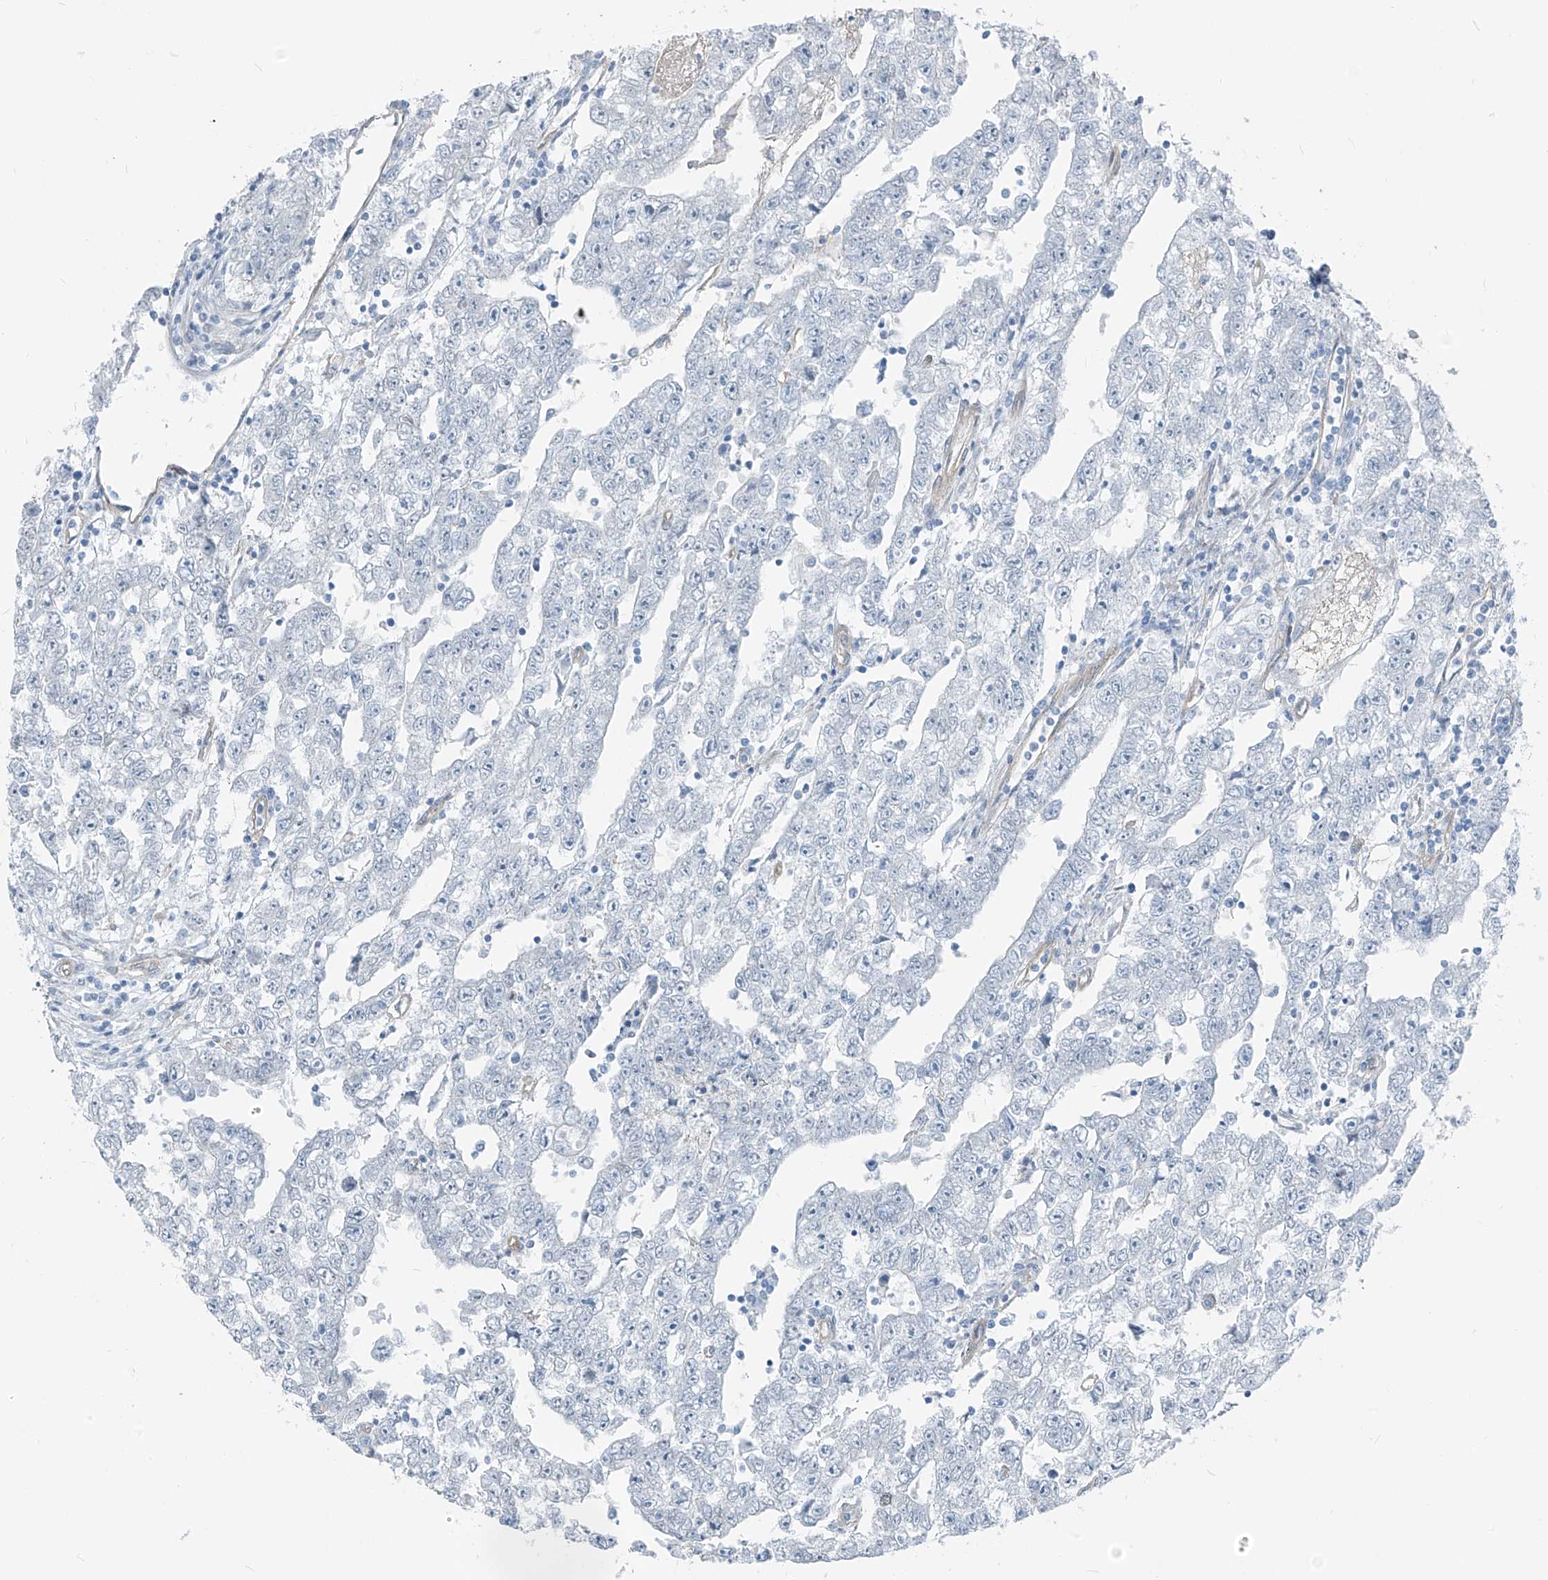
{"staining": {"intensity": "negative", "quantity": "none", "location": "none"}, "tissue": "testis cancer", "cell_type": "Tumor cells", "image_type": "cancer", "snomed": [{"axis": "morphology", "description": "Carcinoma, Embryonal, NOS"}, {"axis": "topography", "description": "Testis"}], "caption": "Image shows no significant protein expression in tumor cells of testis cancer.", "gene": "TNS2", "patient": {"sex": "male", "age": 25}}